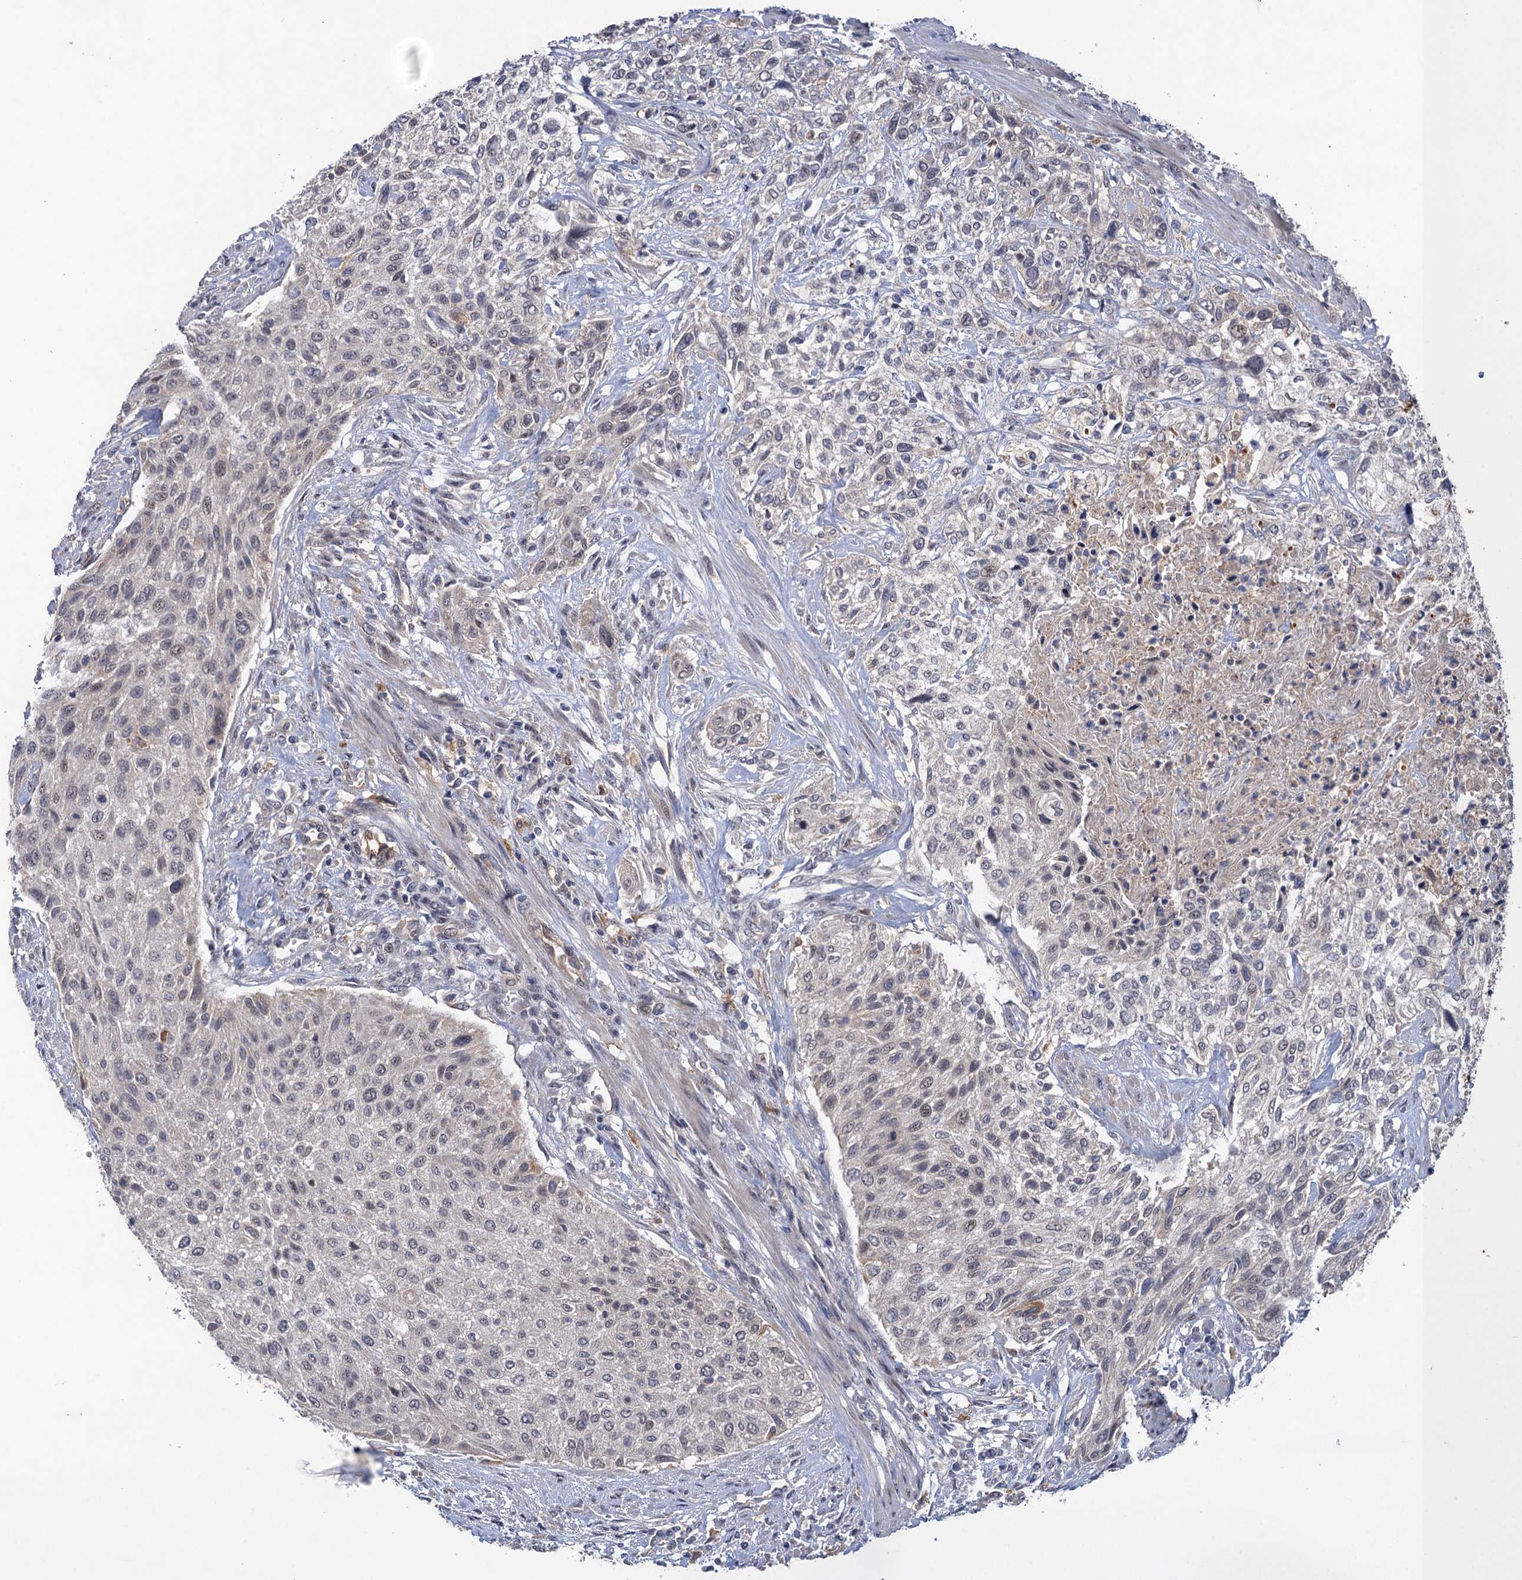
{"staining": {"intensity": "negative", "quantity": "none", "location": "none"}, "tissue": "urothelial cancer", "cell_type": "Tumor cells", "image_type": "cancer", "snomed": [{"axis": "morphology", "description": "Normal tissue, NOS"}, {"axis": "morphology", "description": "Urothelial carcinoma, NOS"}, {"axis": "topography", "description": "Urinary bladder"}, {"axis": "topography", "description": "Peripheral nerve tissue"}], "caption": "Immunohistochemistry of transitional cell carcinoma reveals no positivity in tumor cells. (Immunohistochemistry (ihc), brightfield microscopy, high magnification).", "gene": "NEK8", "patient": {"sex": "male", "age": 35}}